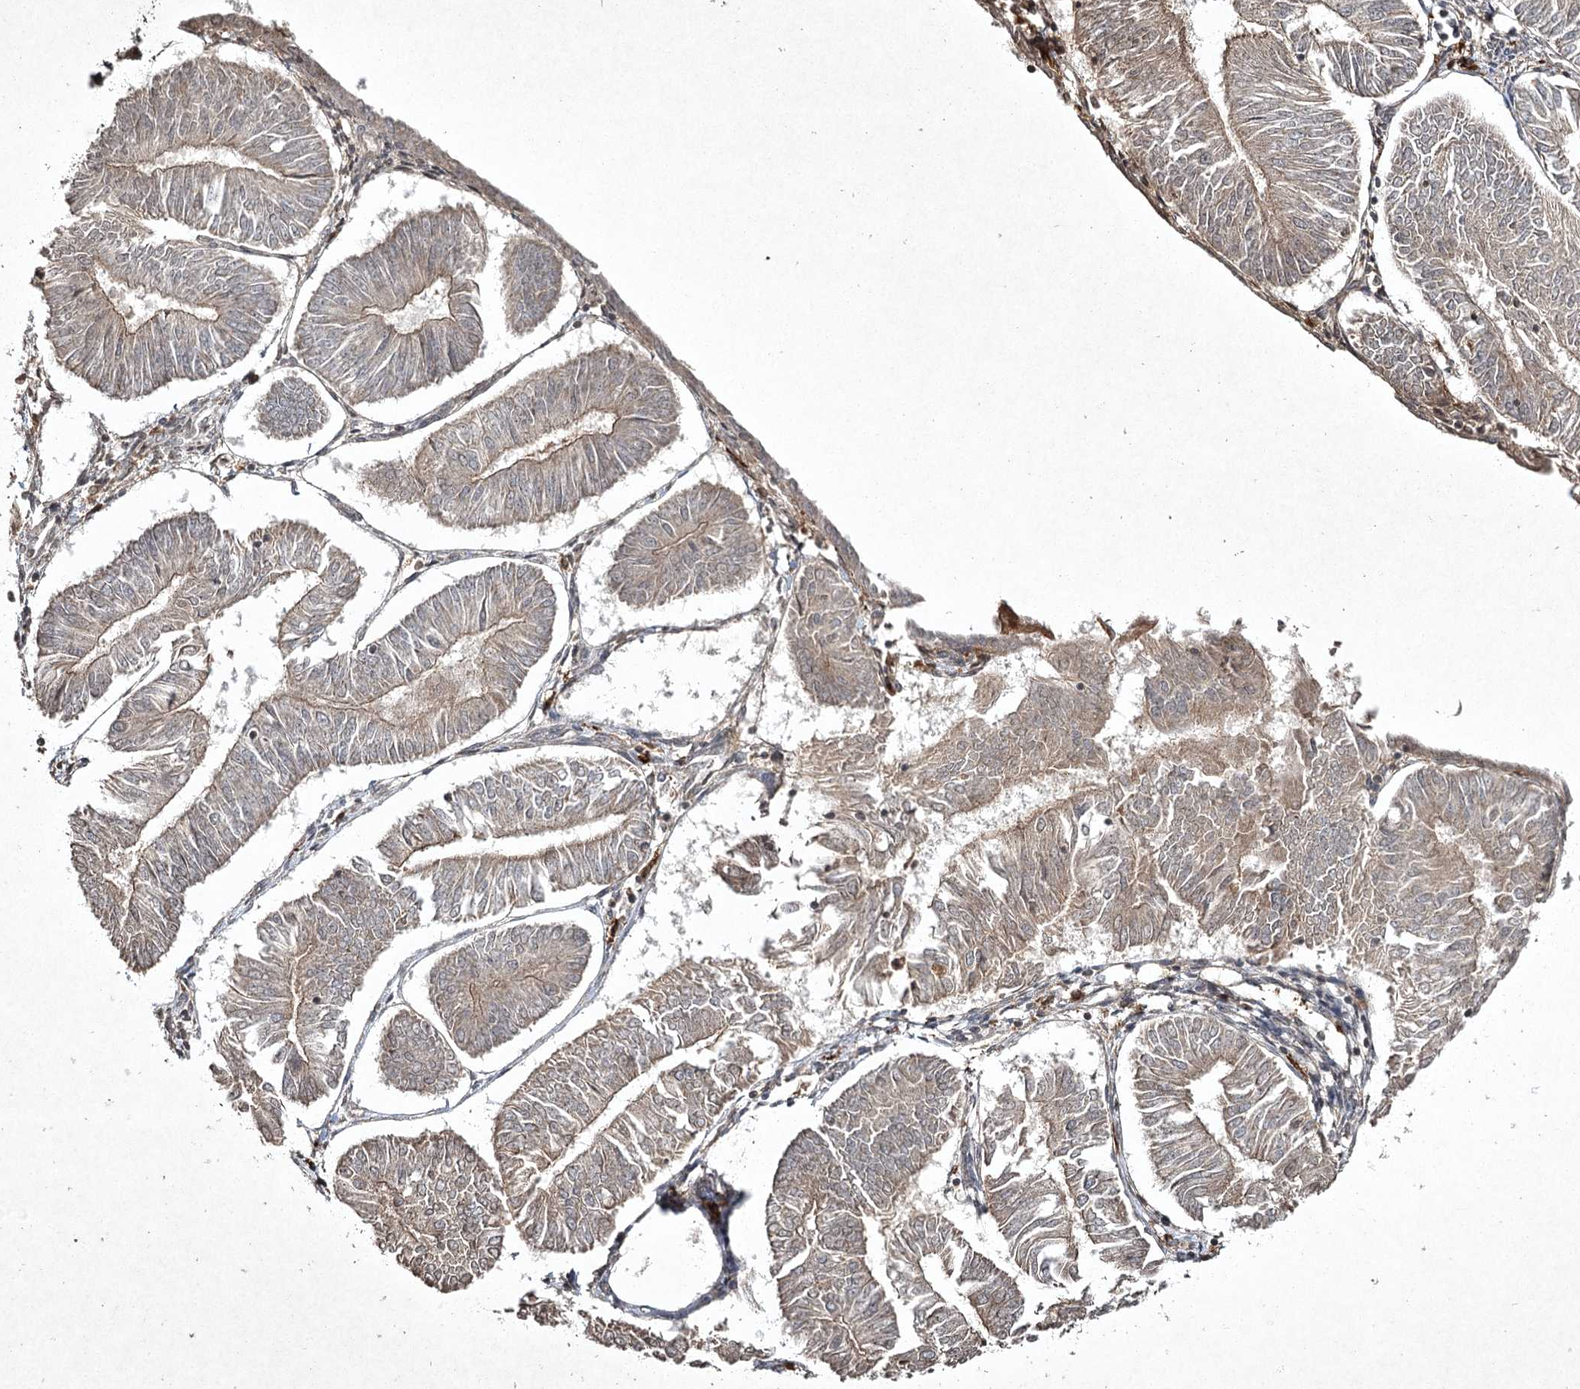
{"staining": {"intensity": "weak", "quantity": "25%-75%", "location": "cytoplasmic/membranous"}, "tissue": "endometrial cancer", "cell_type": "Tumor cells", "image_type": "cancer", "snomed": [{"axis": "morphology", "description": "Adenocarcinoma, NOS"}, {"axis": "topography", "description": "Endometrium"}], "caption": "IHC (DAB) staining of endometrial adenocarcinoma exhibits weak cytoplasmic/membranous protein staining in about 25%-75% of tumor cells. (DAB IHC with brightfield microscopy, high magnification).", "gene": "CYP2B6", "patient": {"sex": "female", "age": 58}}